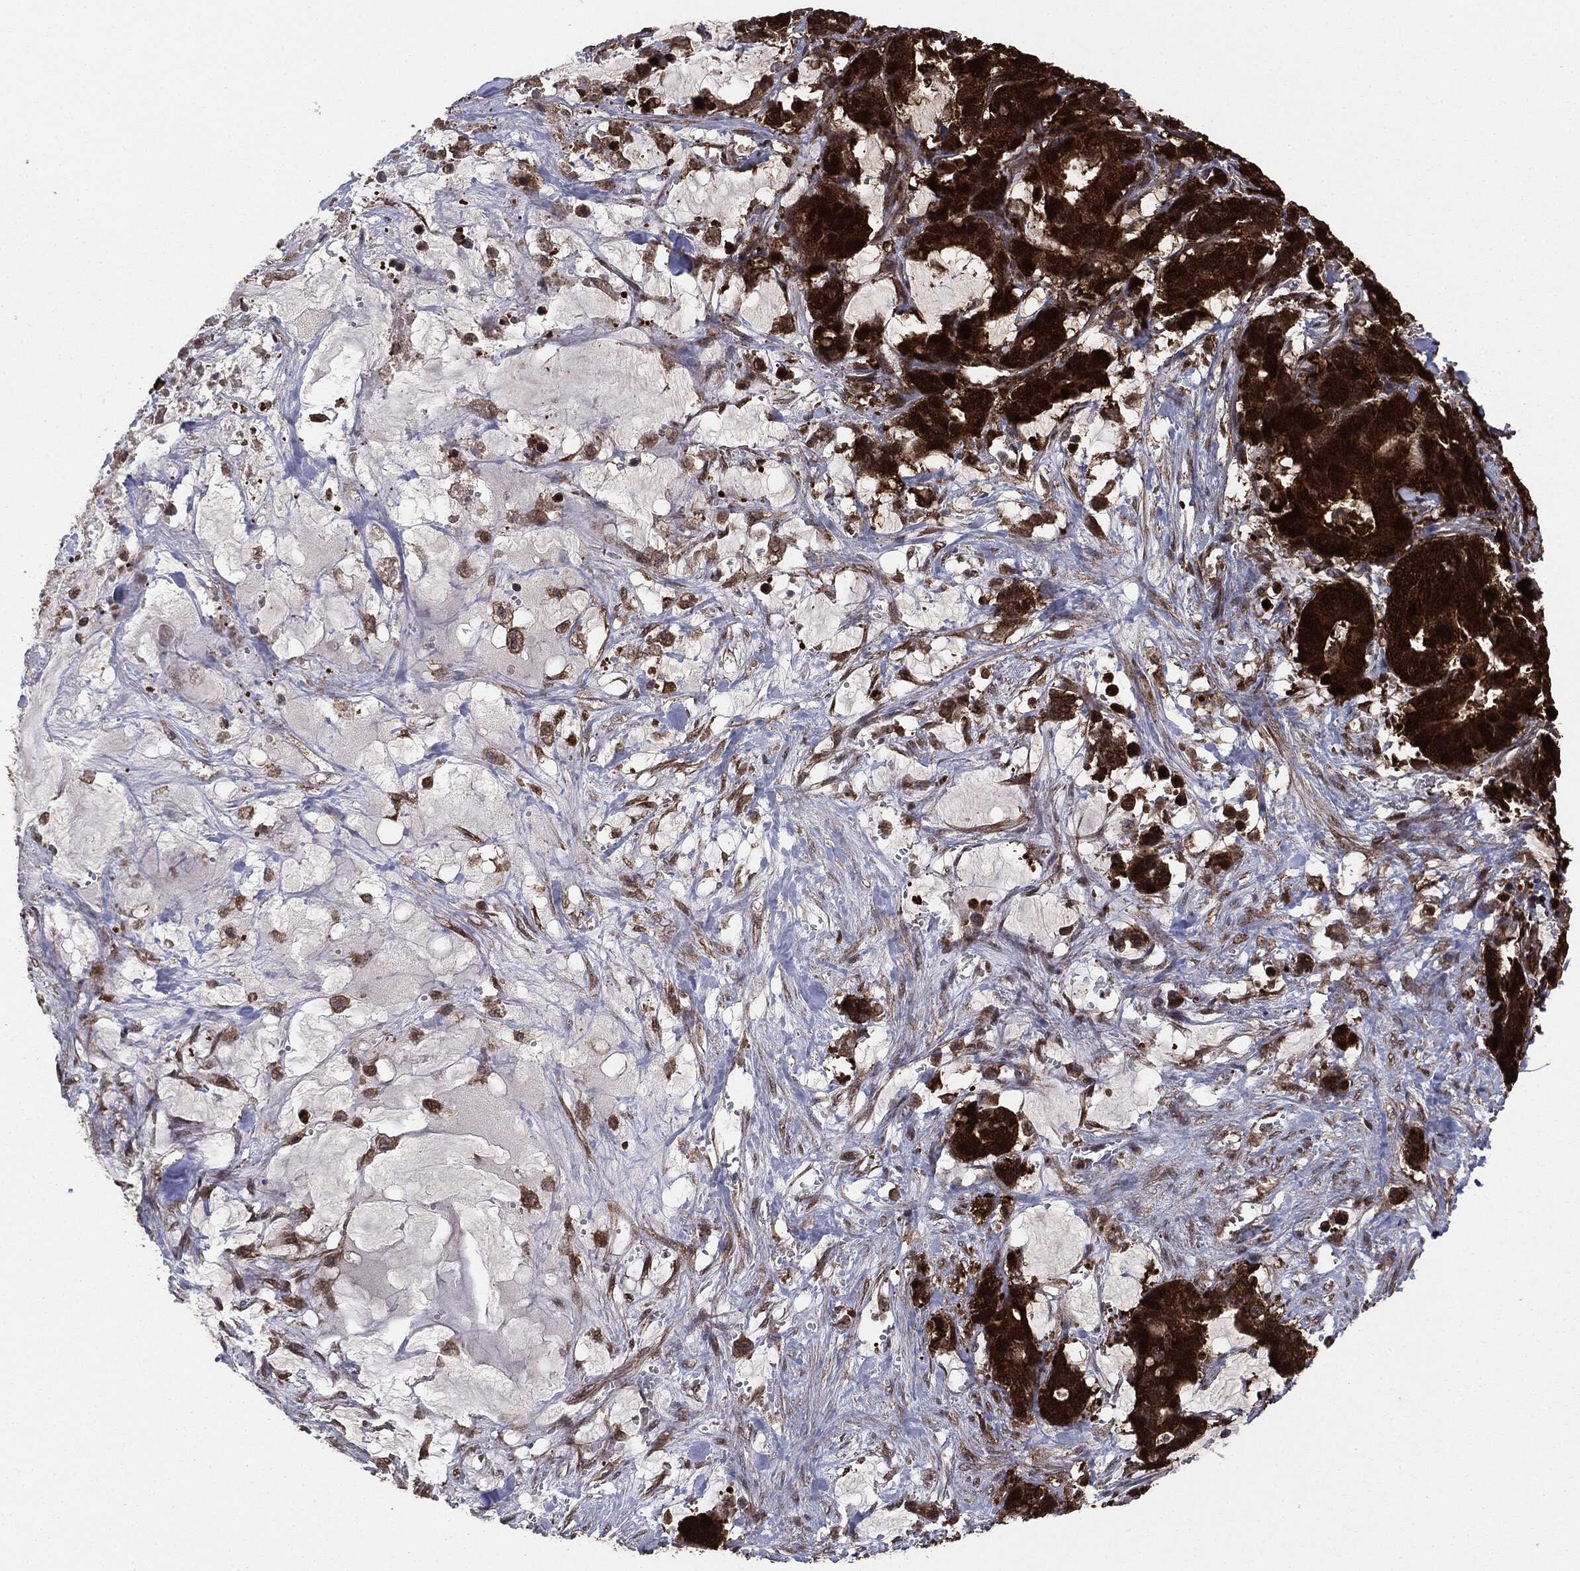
{"staining": {"intensity": "strong", "quantity": ">75%", "location": "cytoplasmic/membranous"}, "tissue": "stomach cancer", "cell_type": "Tumor cells", "image_type": "cancer", "snomed": [{"axis": "morphology", "description": "Normal tissue, NOS"}, {"axis": "morphology", "description": "Adenocarcinoma, NOS"}, {"axis": "topography", "description": "Stomach"}], "caption": "Protein staining of adenocarcinoma (stomach) tissue shows strong cytoplasmic/membranous staining in about >75% of tumor cells.", "gene": "NME1", "patient": {"sex": "female", "age": 64}}